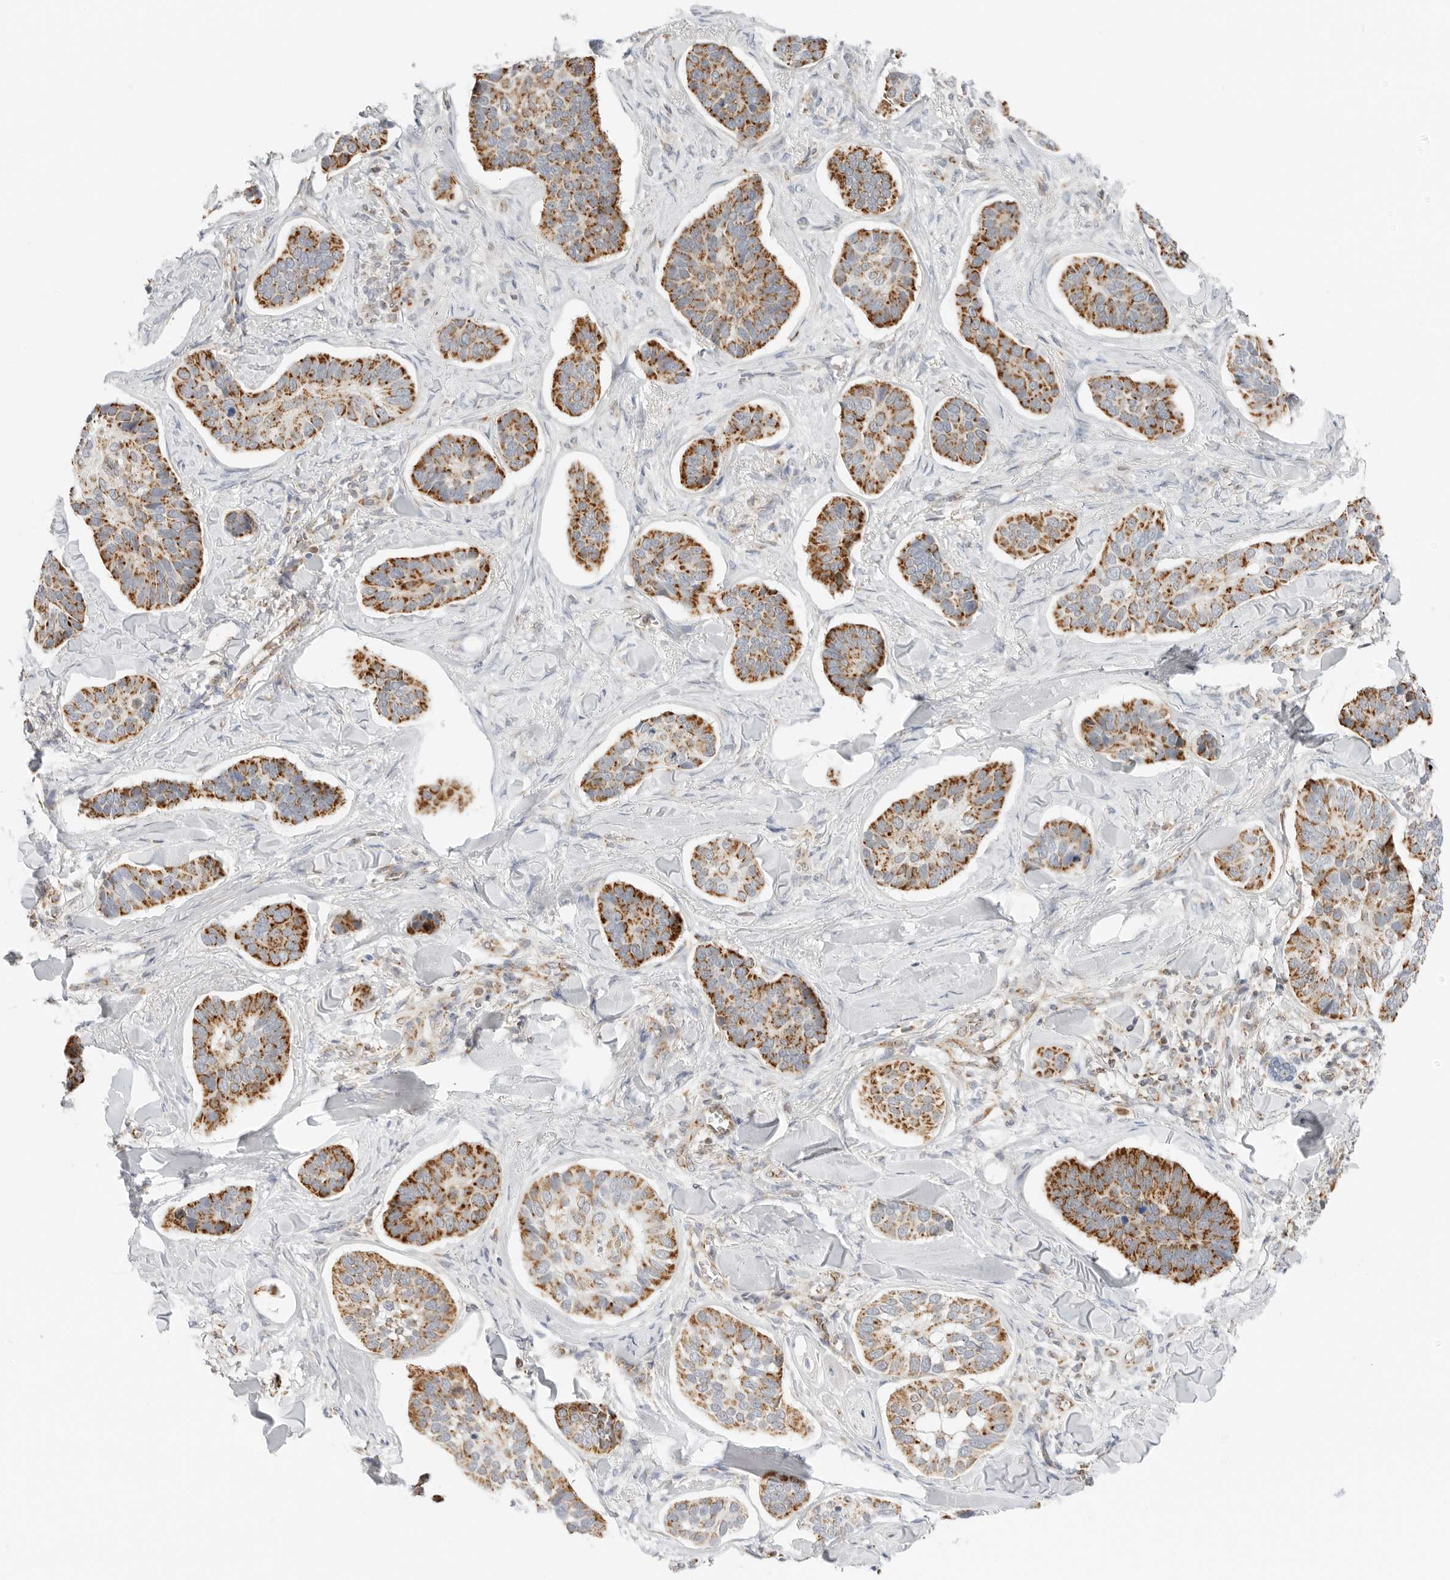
{"staining": {"intensity": "strong", "quantity": ">75%", "location": "cytoplasmic/membranous"}, "tissue": "skin cancer", "cell_type": "Tumor cells", "image_type": "cancer", "snomed": [{"axis": "morphology", "description": "Basal cell carcinoma"}, {"axis": "topography", "description": "Skin"}], "caption": "Tumor cells exhibit high levels of strong cytoplasmic/membranous positivity in approximately >75% of cells in human skin cancer.", "gene": "RC3H1", "patient": {"sex": "male", "age": 62}}